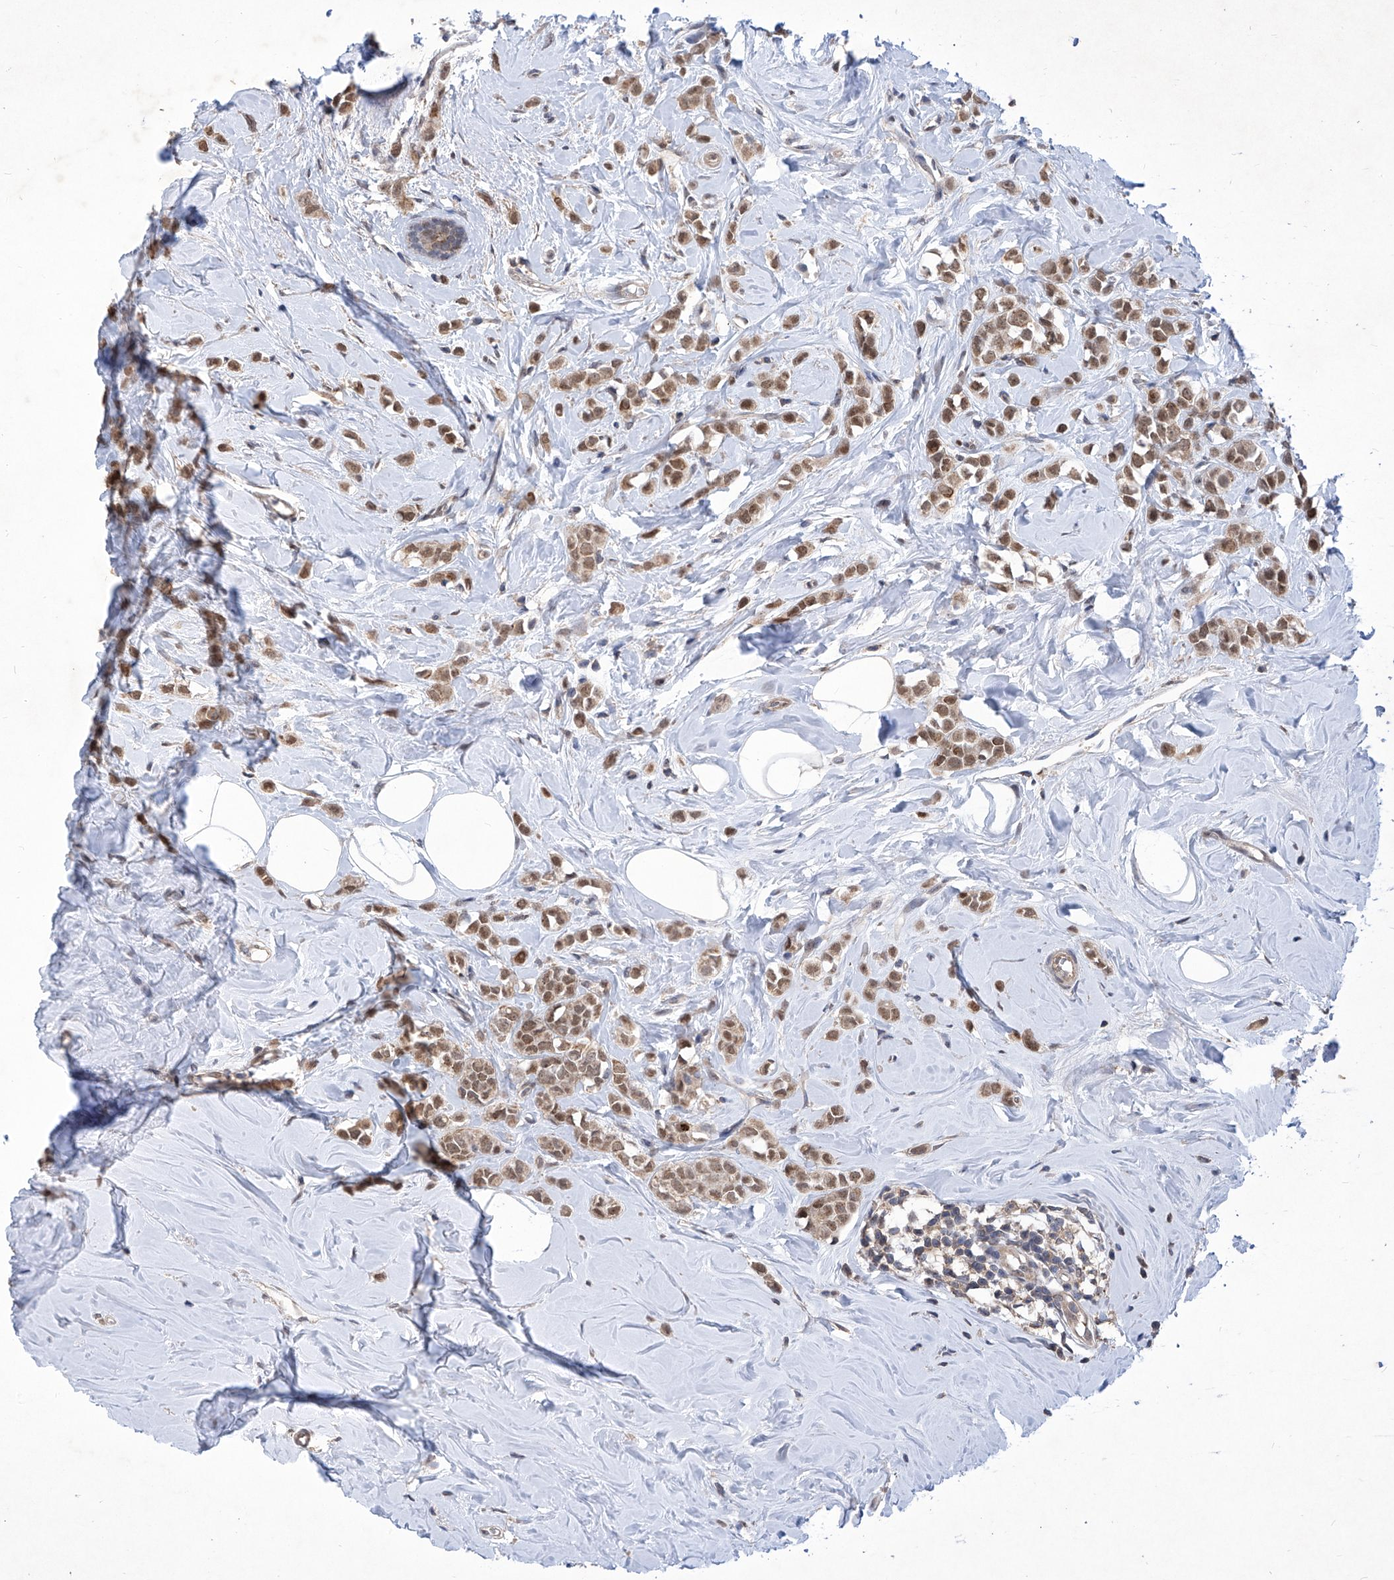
{"staining": {"intensity": "moderate", "quantity": ">75%", "location": "cytoplasmic/membranous,nuclear"}, "tissue": "breast cancer", "cell_type": "Tumor cells", "image_type": "cancer", "snomed": [{"axis": "morphology", "description": "Lobular carcinoma"}, {"axis": "topography", "description": "Breast"}], "caption": "The histopathology image demonstrates immunohistochemical staining of breast lobular carcinoma. There is moderate cytoplasmic/membranous and nuclear positivity is identified in about >75% of tumor cells.", "gene": "KIFC2", "patient": {"sex": "female", "age": 47}}